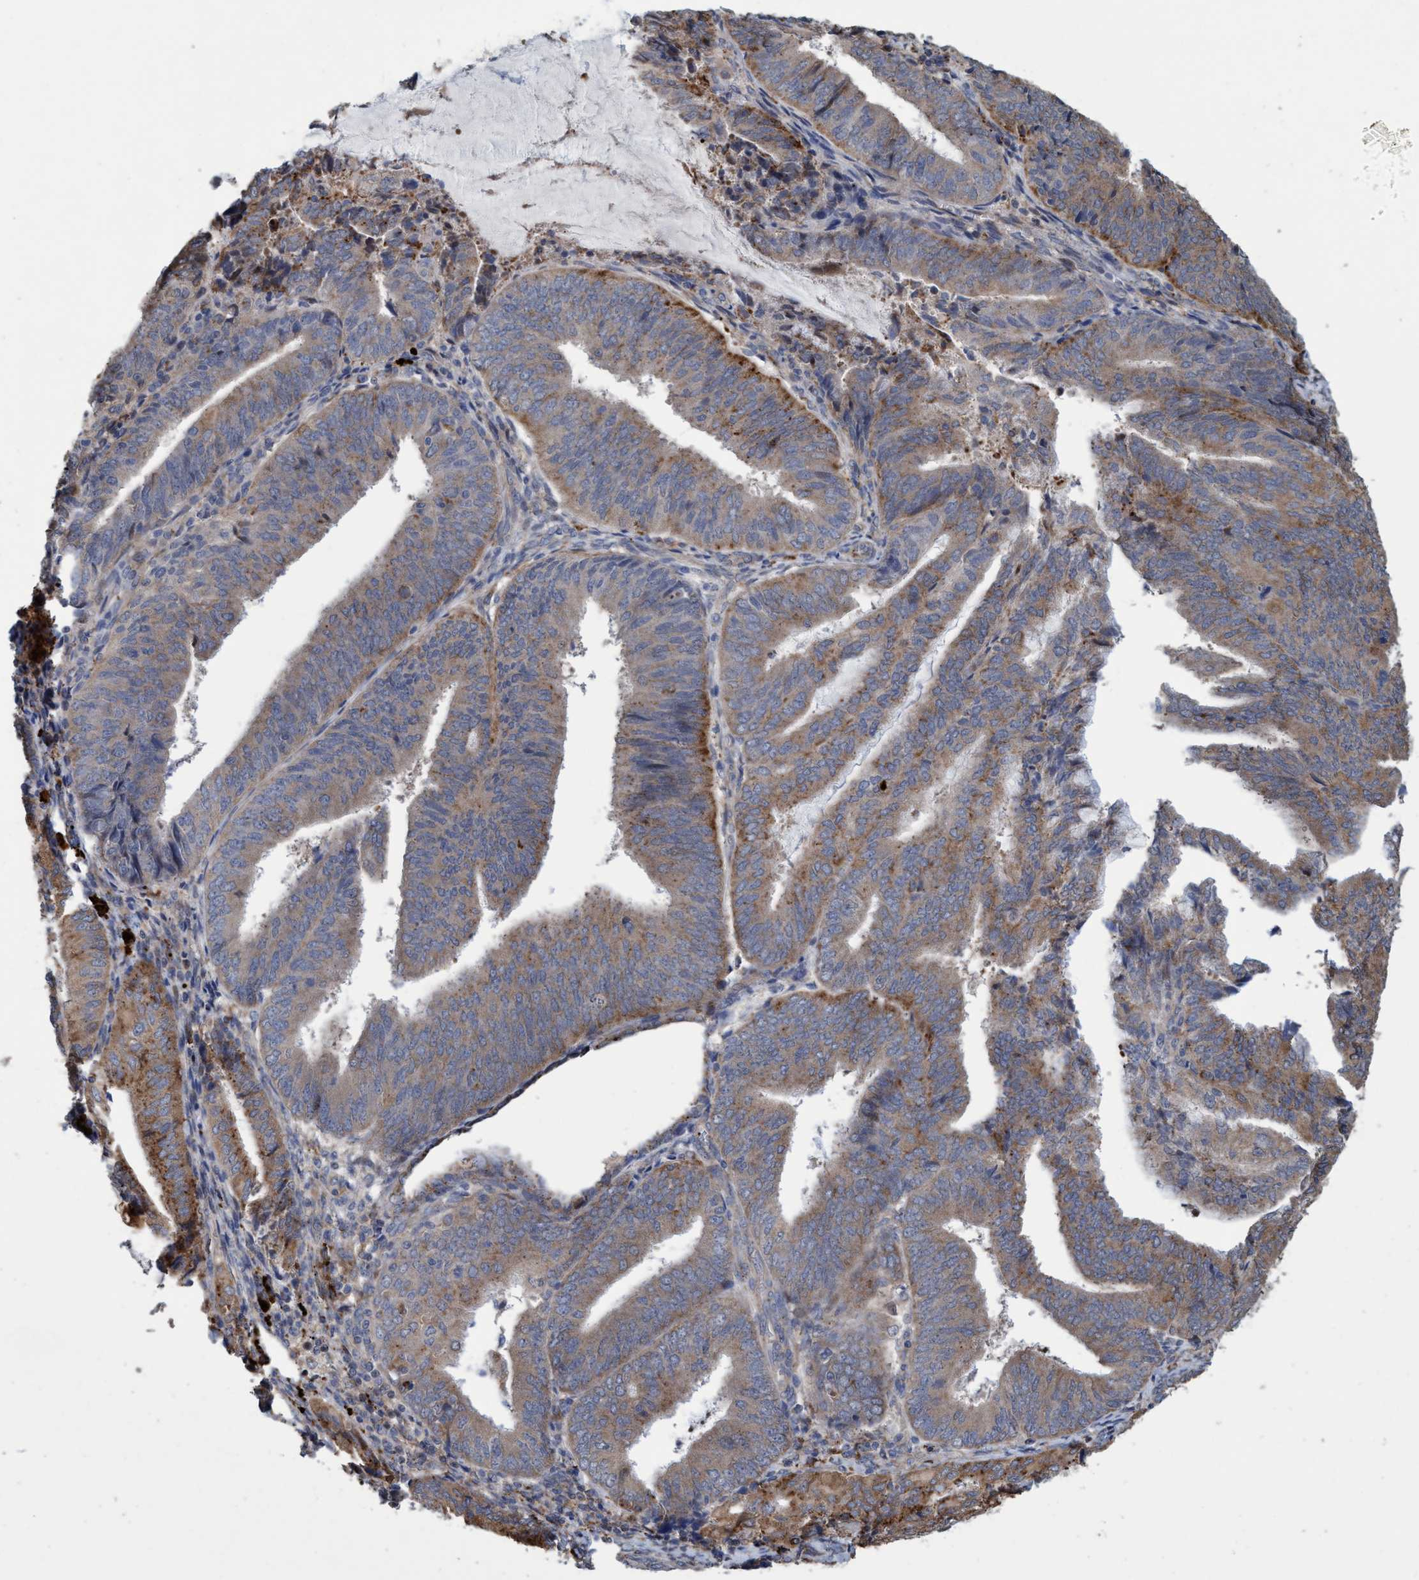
{"staining": {"intensity": "moderate", "quantity": ">75%", "location": "cytoplasmic/membranous"}, "tissue": "endometrial cancer", "cell_type": "Tumor cells", "image_type": "cancer", "snomed": [{"axis": "morphology", "description": "Adenocarcinoma, NOS"}, {"axis": "topography", "description": "Endometrium"}], "caption": "Endometrial adenocarcinoma was stained to show a protein in brown. There is medium levels of moderate cytoplasmic/membranous staining in about >75% of tumor cells.", "gene": "BBS9", "patient": {"sex": "female", "age": 81}}